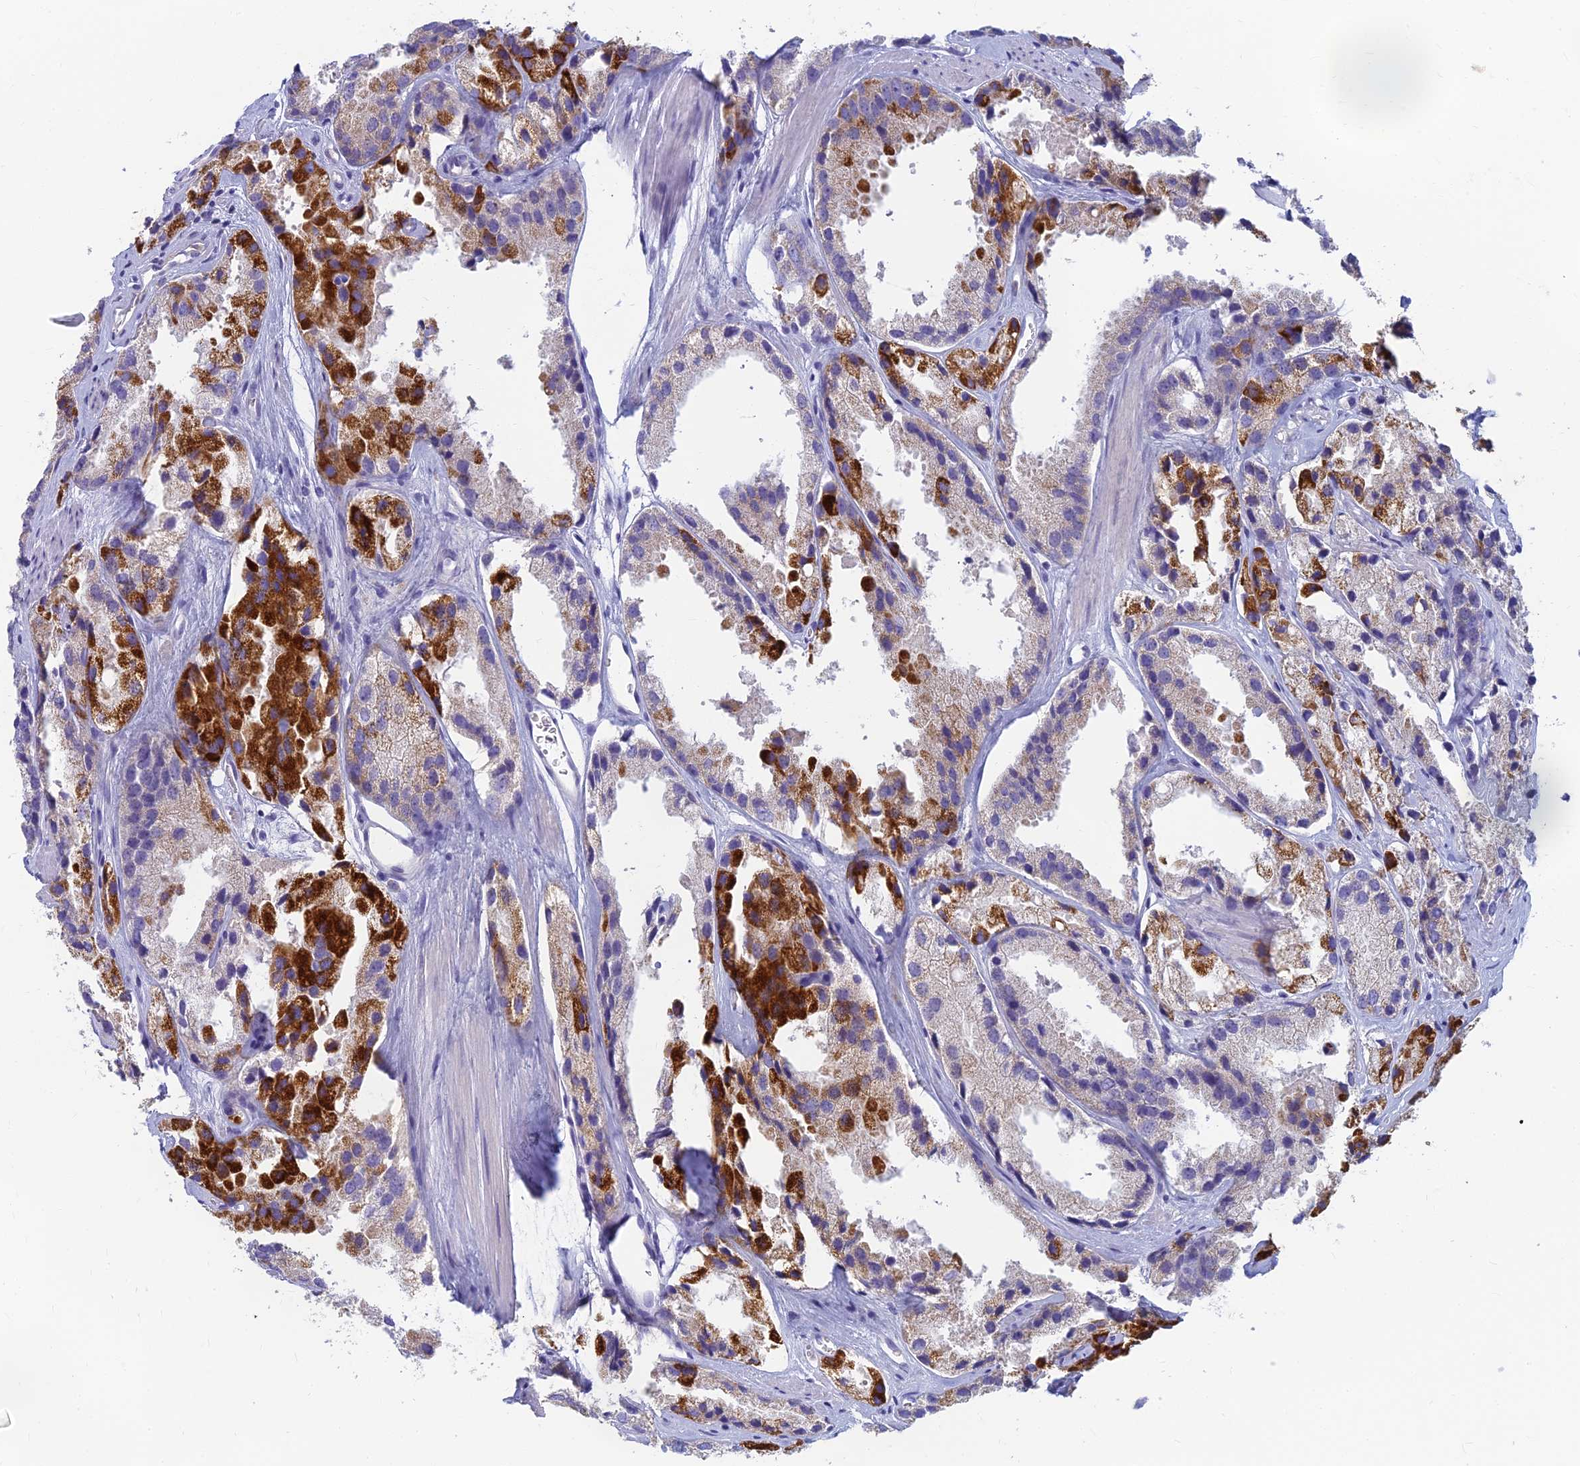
{"staining": {"intensity": "strong", "quantity": "25%-75%", "location": "cytoplasmic/membranous"}, "tissue": "prostate cancer", "cell_type": "Tumor cells", "image_type": "cancer", "snomed": [{"axis": "morphology", "description": "Adenocarcinoma, High grade"}, {"axis": "topography", "description": "Prostate"}], "caption": "DAB (3,3'-diaminobenzidine) immunohistochemical staining of high-grade adenocarcinoma (prostate) exhibits strong cytoplasmic/membranous protein positivity in about 25%-75% of tumor cells. (DAB (3,3'-diaminobenzidine) = brown stain, brightfield microscopy at high magnification).", "gene": "STRN4", "patient": {"sex": "male", "age": 66}}